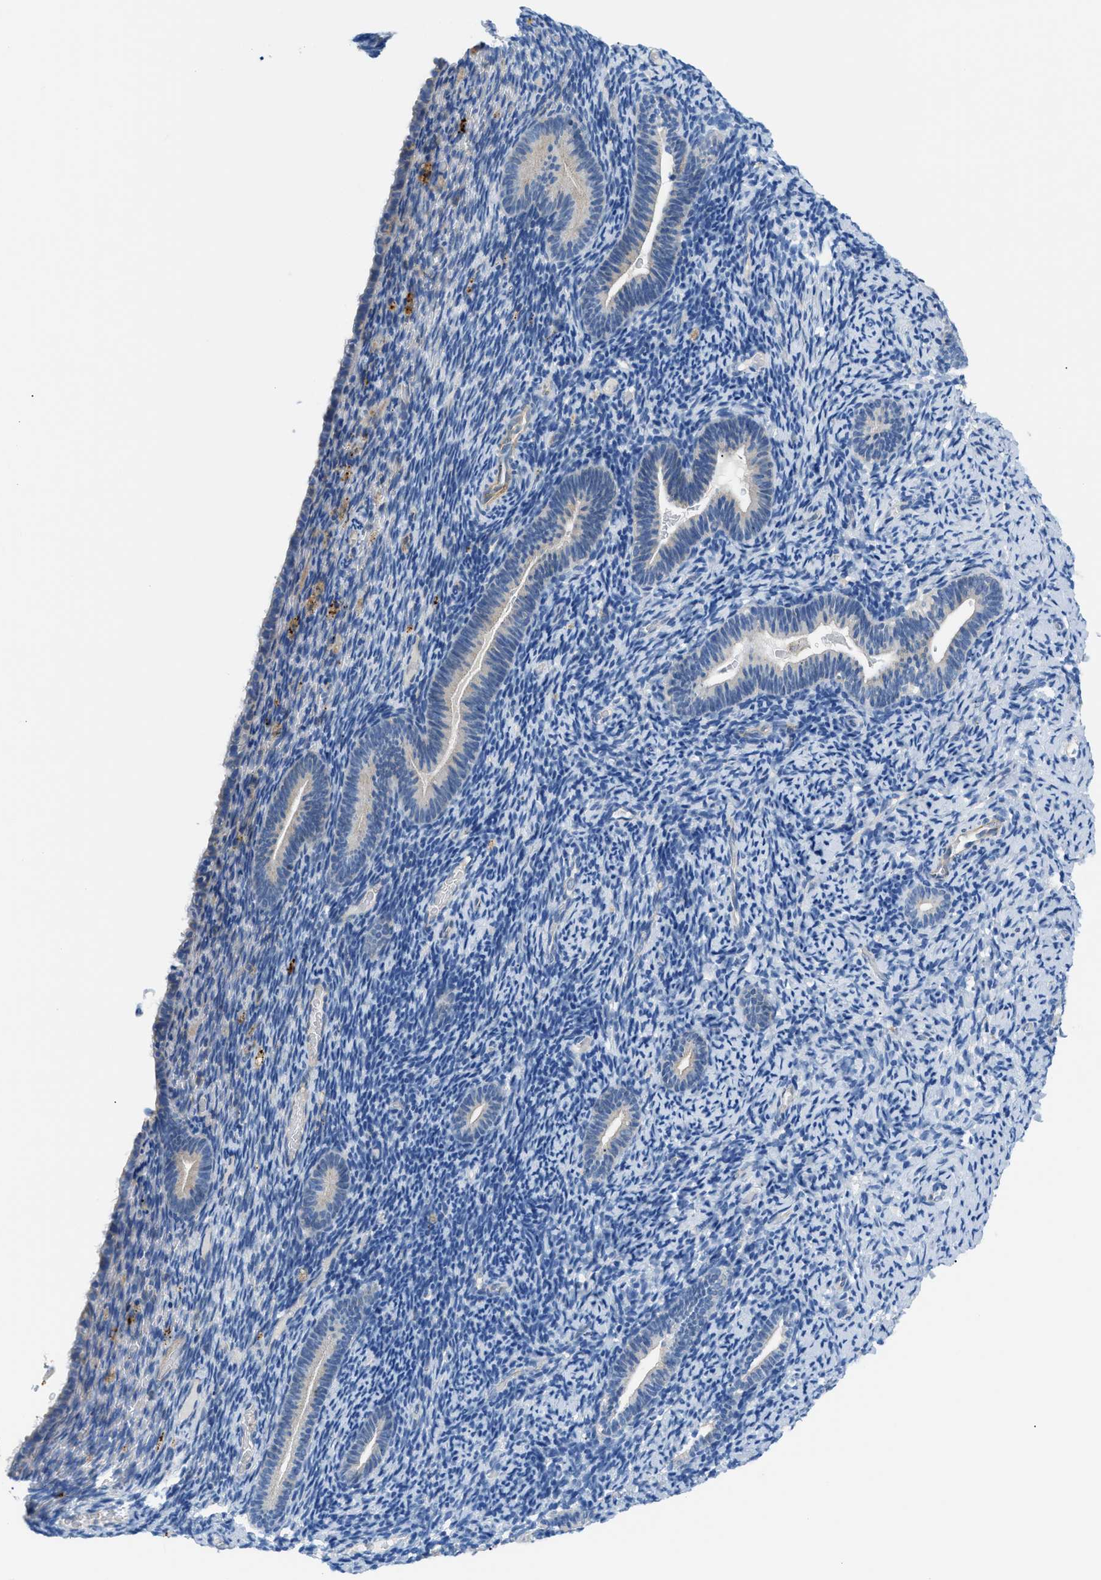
{"staining": {"intensity": "negative", "quantity": "none", "location": "none"}, "tissue": "endometrium", "cell_type": "Cells in endometrial stroma", "image_type": "normal", "snomed": [{"axis": "morphology", "description": "Normal tissue, NOS"}, {"axis": "topography", "description": "Endometrium"}], "caption": "Immunohistochemical staining of normal endometrium shows no significant expression in cells in endometrial stroma. (Immunohistochemistry, brightfield microscopy, high magnification).", "gene": "ORAI1", "patient": {"sex": "female", "age": 71}}